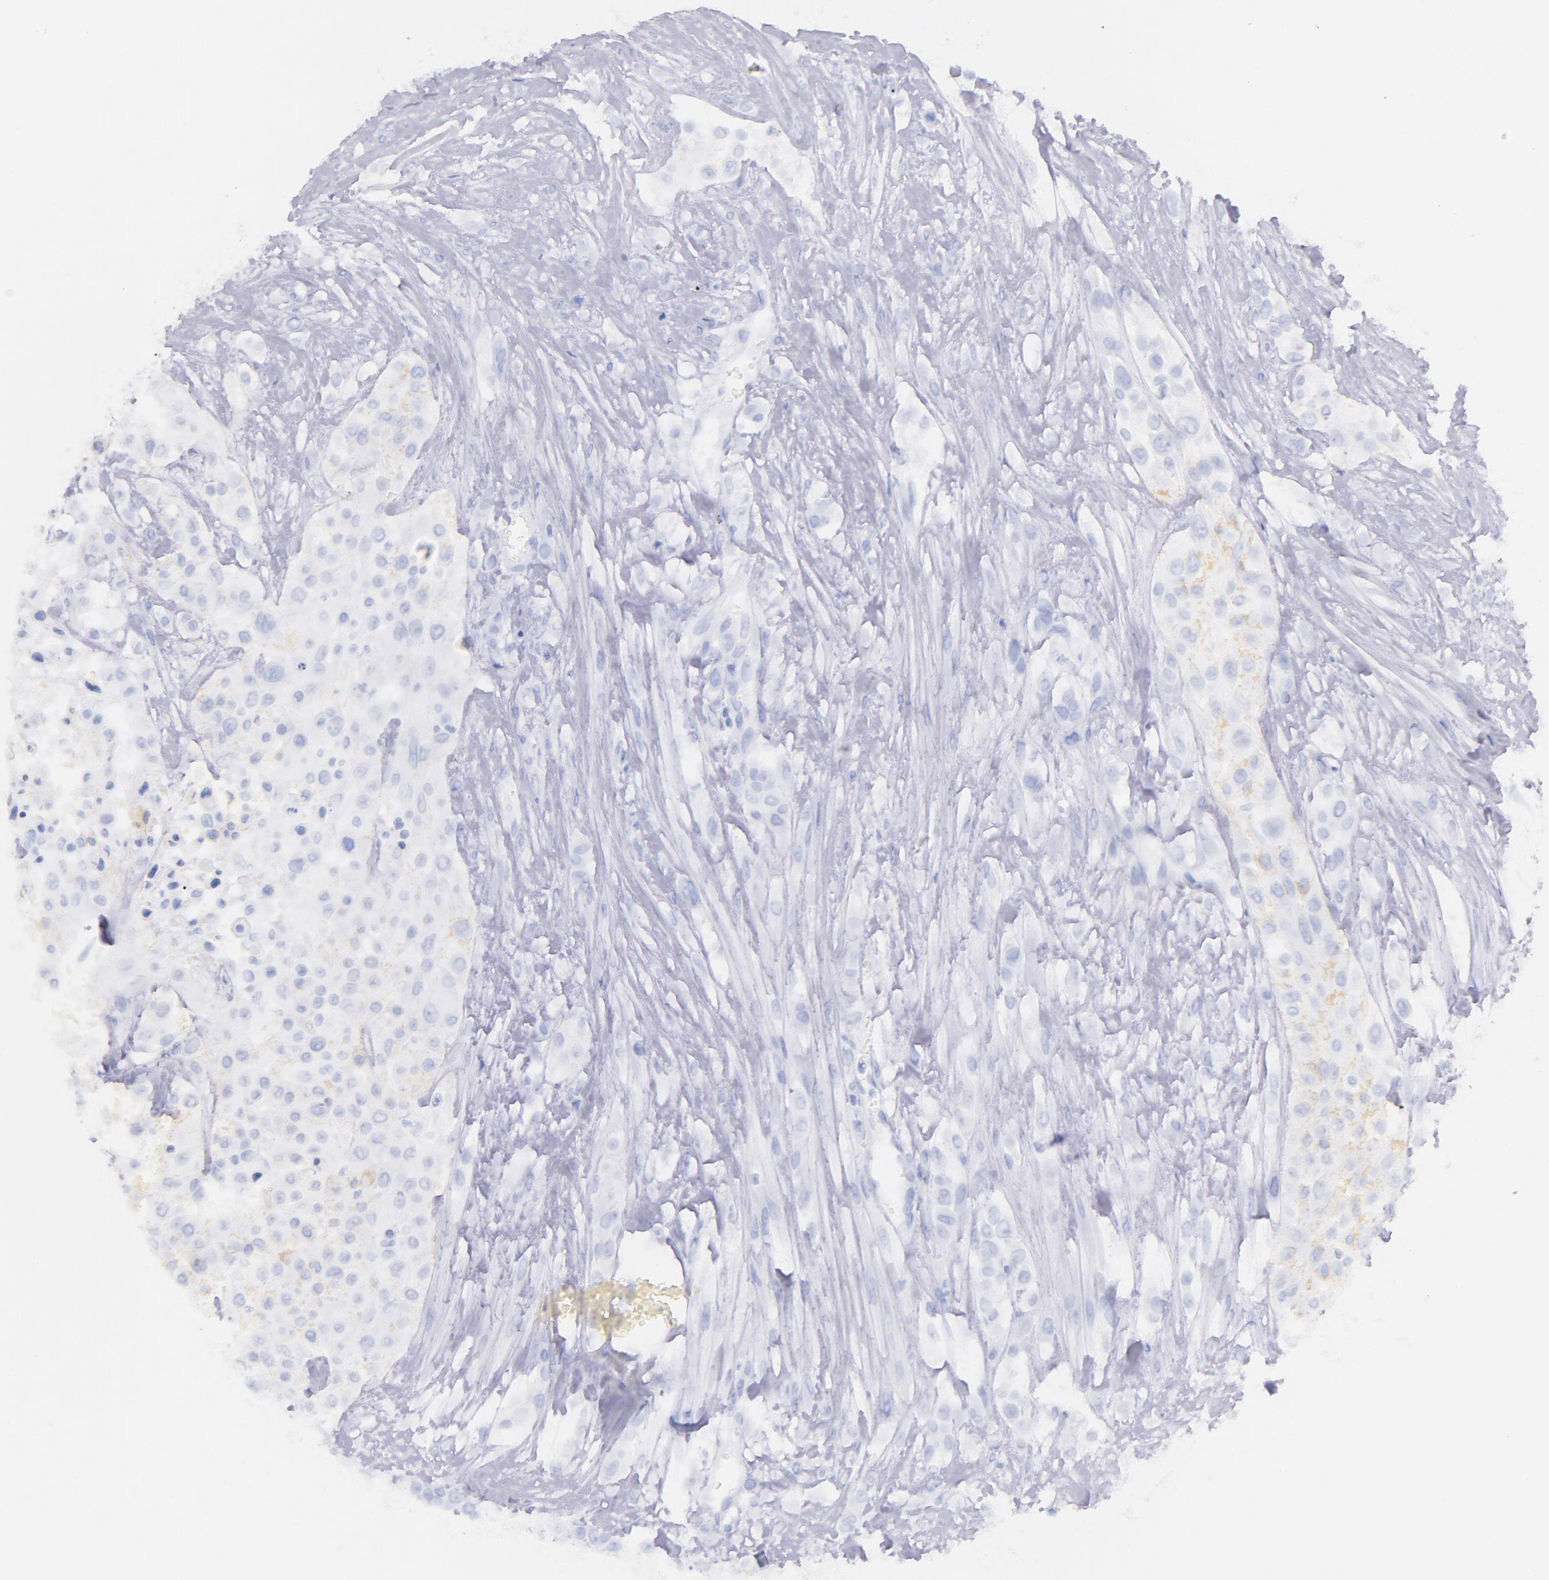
{"staining": {"intensity": "negative", "quantity": "none", "location": "none"}, "tissue": "urothelial cancer", "cell_type": "Tumor cells", "image_type": "cancer", "snomed": [{"axis": "morphology", "description": "Urothelial carcinoma, High grade"}, {"axis": "topography", "description": "Urinary bladder"}], "caption": "A histopathology image of high-grade urothelial carcinoma stained for a protein displays no brown staining in tumor cells.", "gene": "CD44", "patient": {"sex": "male", "age": 57}}